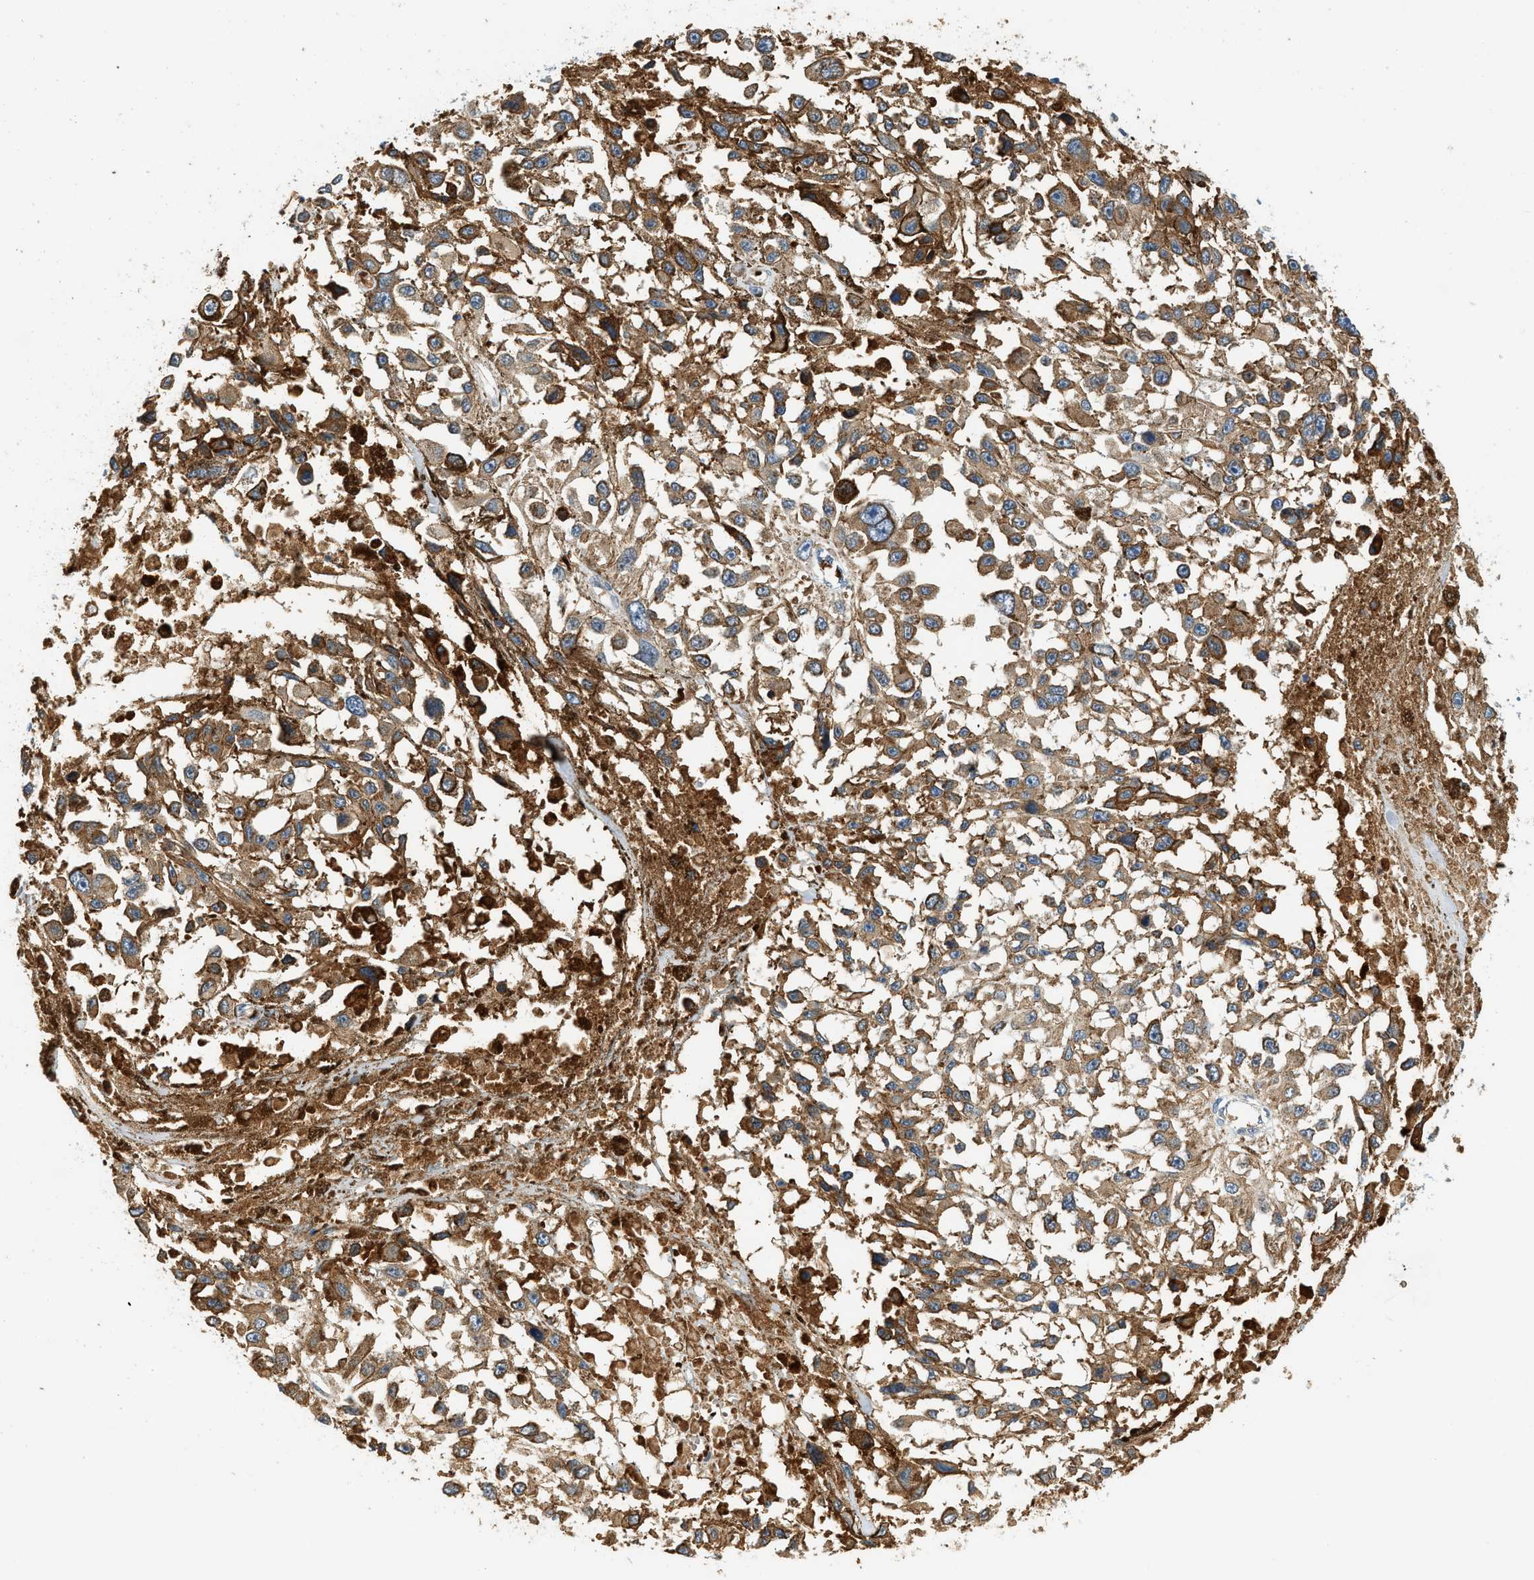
{"staining": {"intensity": "moderate", "quantity": ">75%", "location": "cytoplasmic/membranous"}, "tissue": "melanoma", "cell_type": "Tumor cells", "image_type": "cancer", "snomed": [{"axis": "morphology", "description": "Malignant melanoma, Metastatic site"}, {"axis": "topography", "description": "Lymph node"}], "caption": "Moderate cytoplasmic/membranous protein expression is seen in about >75% of tumor cells in malignant melanoma (metastatic site).", "gene": "CYTH2", "patient": {"sex": "male", "age": 59}}